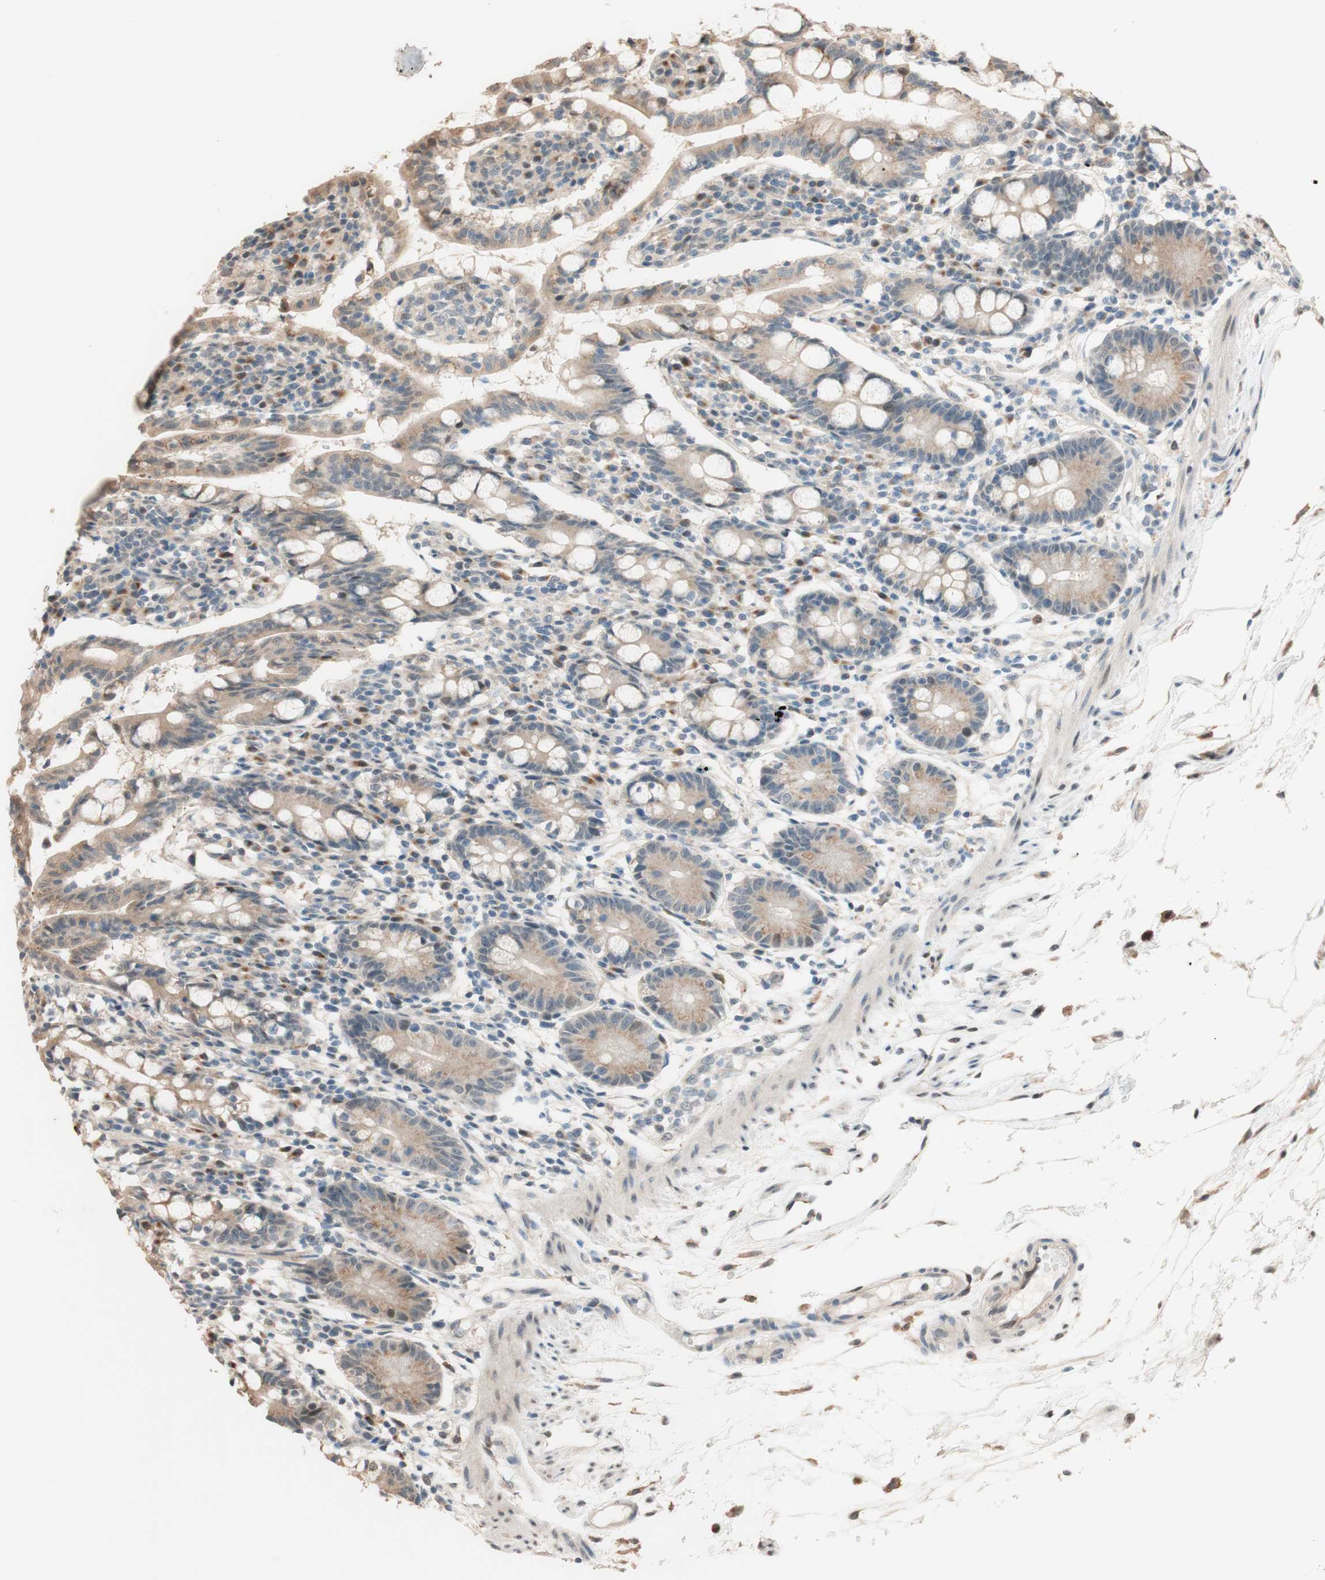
{"staining": {"intensity": "moderate", "quantity": ">75%", "location": "cytoplasmic/membranous"}, "tissue": "small intestine", "cell_type": "Glandular cells", "image_type": "normal", "snomed": [{"axis": "morphology", "description": "Normal tissue, NOS"}, {"axis": "morphology", "description": "Cystadenocarcinoma, serous, Metastatic site"}, {"axis": "topography", "description": "Small intestine"}], "caption": "Protein positivity by immunohistochemistry (IHC) demonstrates moderate cytoplasmic/membranous expression in approximately >75% of glandular cells in benign small intestine. The staining was performed using DAB to visualize the protein expression in brown, while the nuclei were stained in blue with hematoxylin (Magnification: 20x).", "gene": "CCNC", "patient": {"sex": "female", "age": 61}}